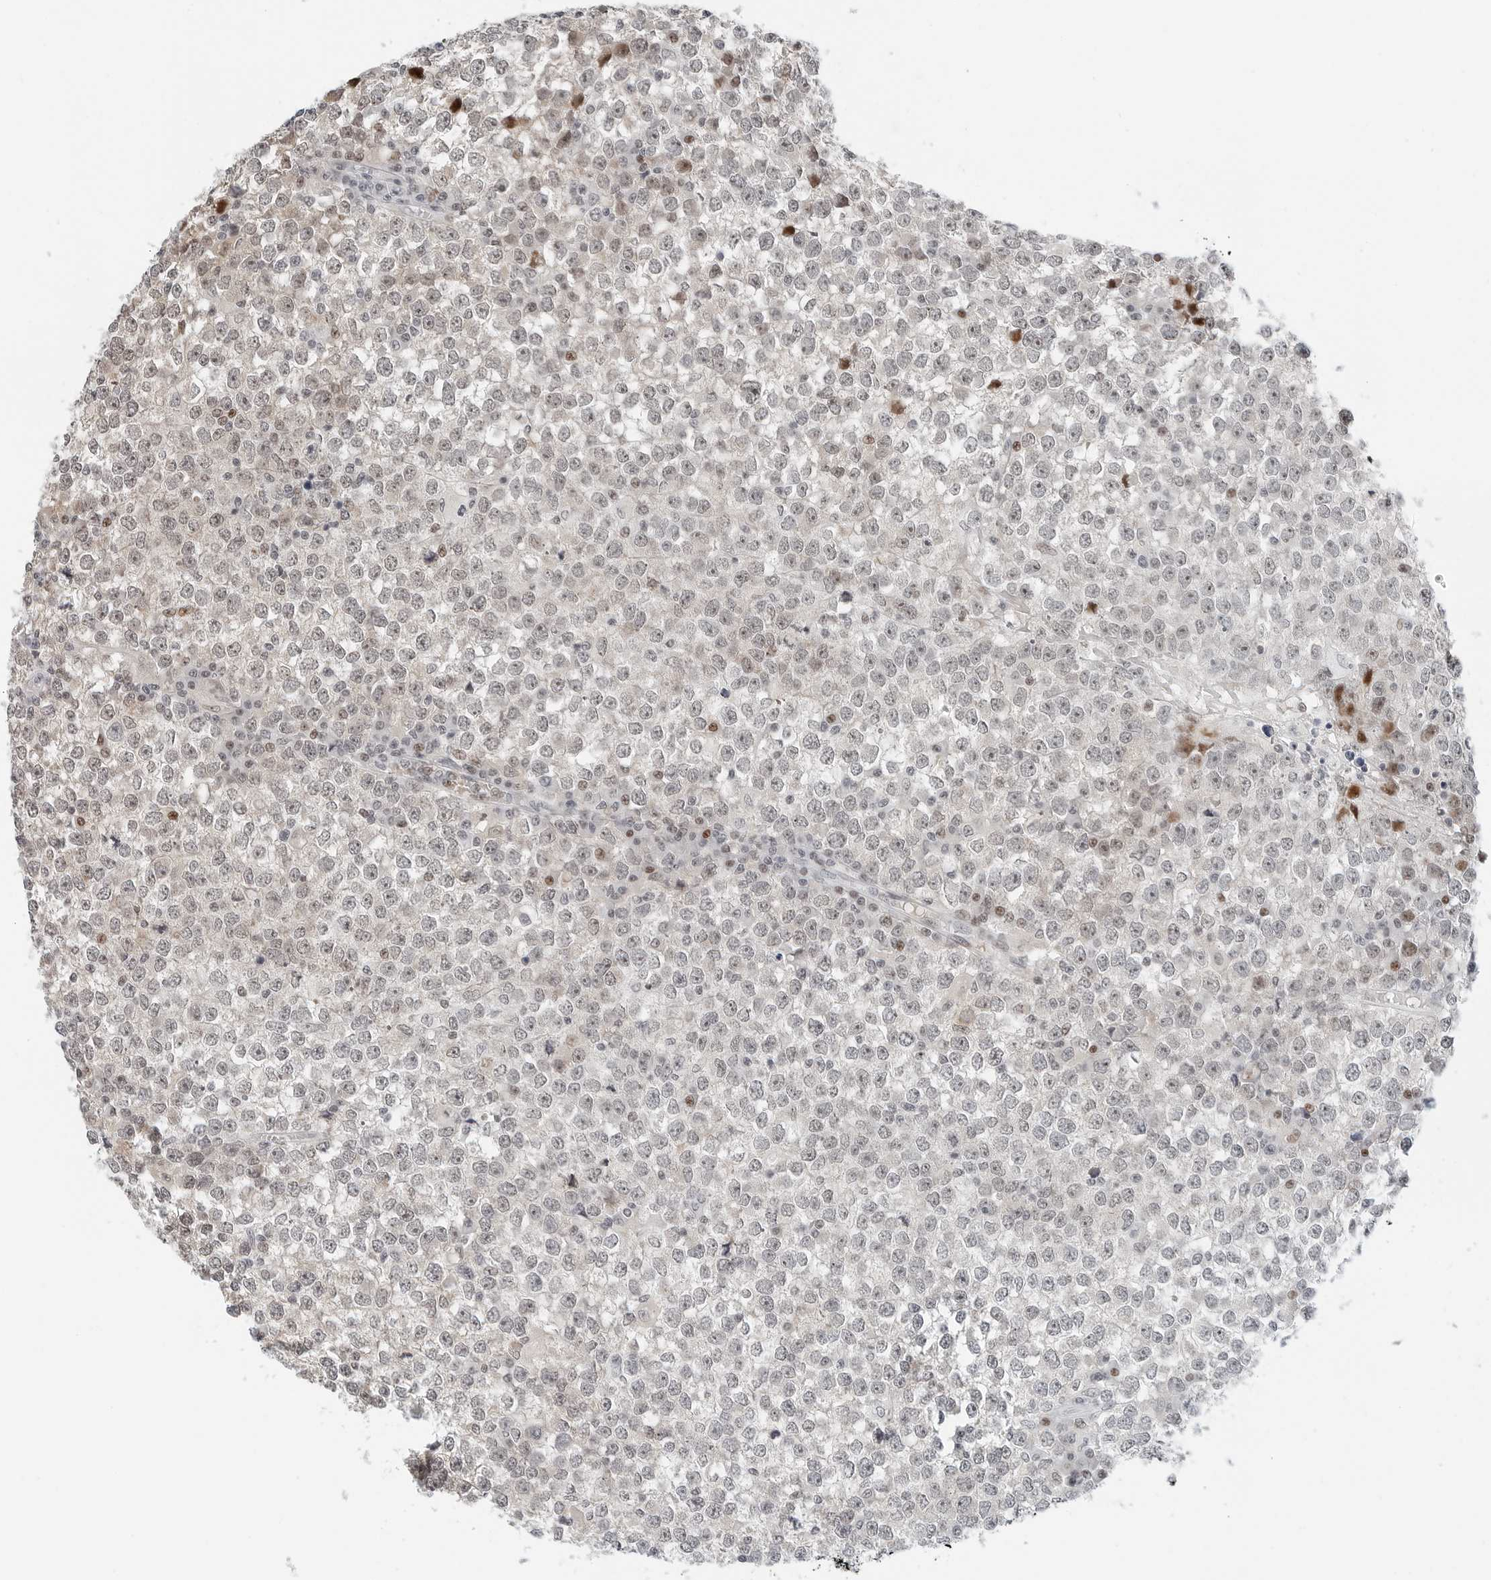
{"staining": {"intensity": "weak", "quantity": "25%-75%", "location": "nuclear"}, "tissue": "testis cancer", "cell_type": "Tumor cells", "image_type": "cancer", "snomed": [{"axis": "morphology", "description": "Seminoma, NOS"}, {"axis": "topography", "description": "Testis"}], "caption": "Protein staining of seminoma (testis) tissue exhibits weak nuclear expression in about 25%-75% of tumor cells.", "gene": "NTMT2", "patient": {"sex": "male", "age": 65}}